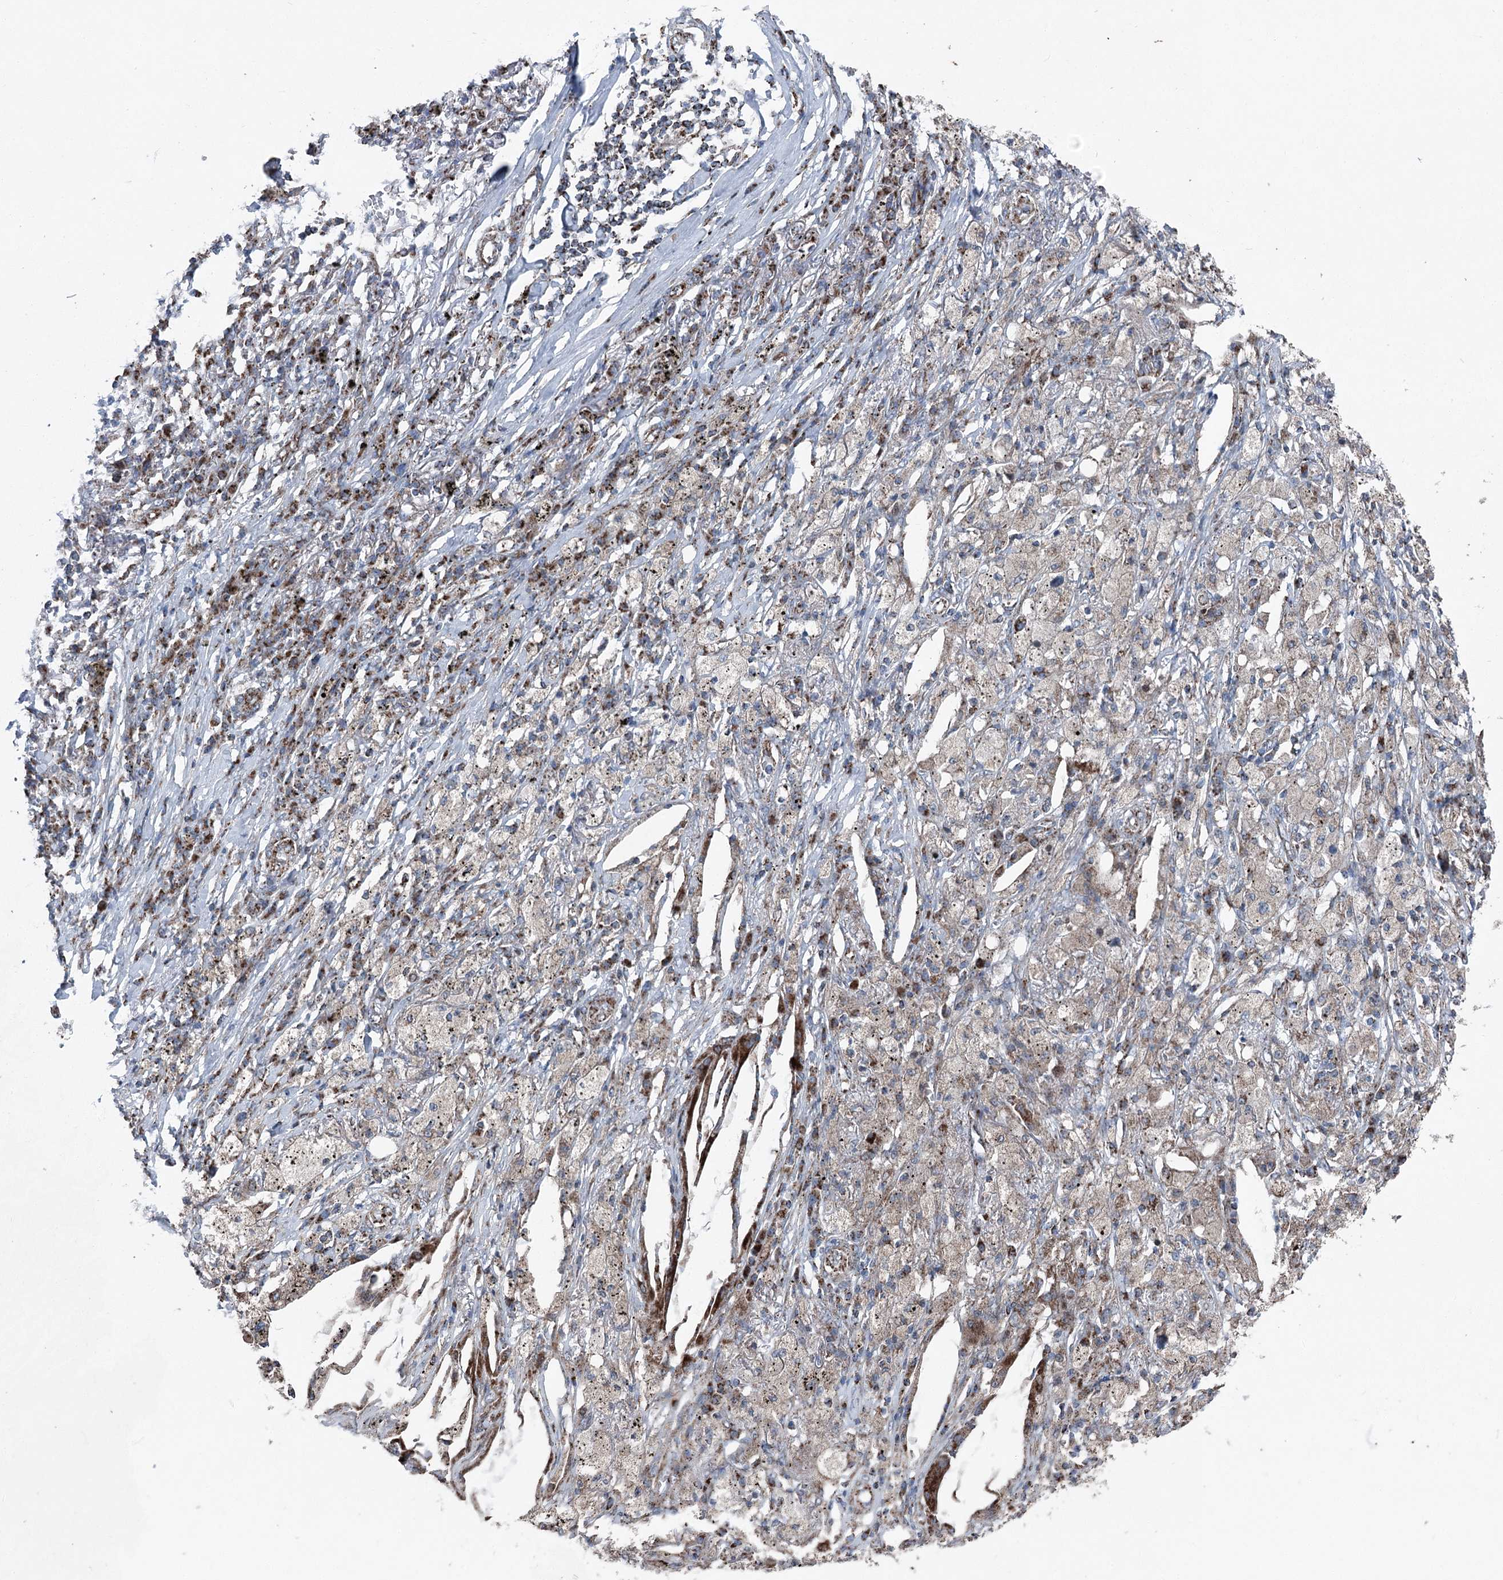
{"staining": {"intensity": "negative", "quantity": "none", "location": "none"}, "tissue": "lung cancer", "cell_type": "Tumor cells", "image_type": "cancer", "snomed": [{"axis": "morphology", "description": "Squamous cell carcinoma, NOS"}, {"axis": "topography", "description": "Lung"}], "caption": "Protein analysis of squamous cell carcinoma (lung) shows no significant expression in tumor cells.", "gene": "UCN3", "patient": {"sex": "female", "age": 63}}